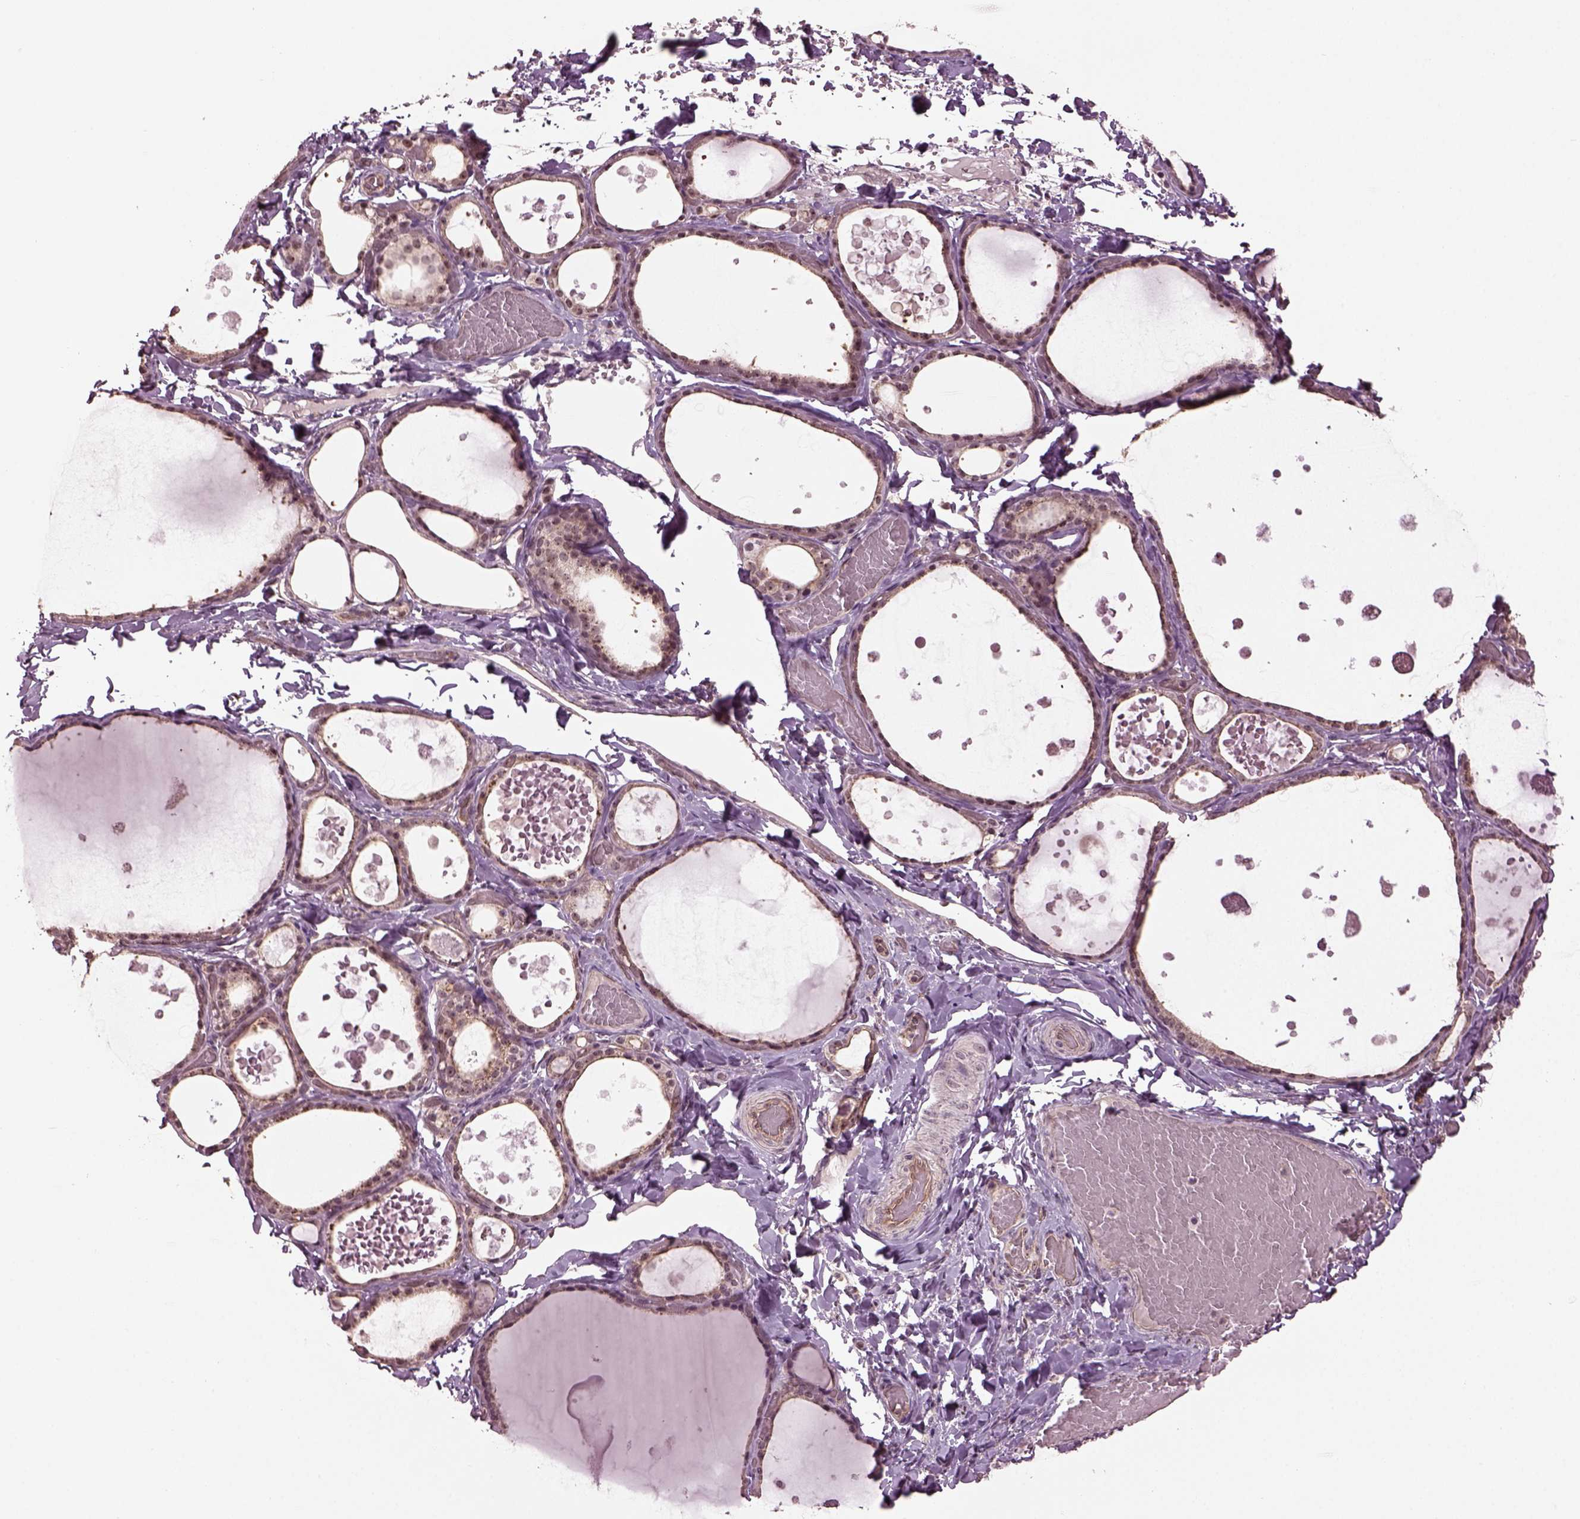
{"staining": {"intensity": "negative", "quantity": "none", "location": "none"}, "tissue": "thyroid gland", "cell_type": "Glandular cells", "image_type": "normal", "snomed": [{"axis": "morphology", "description": "Normal tissue, NOS"}, {"axis": "topography", "description": "Thyroid gland"}], "caption": "Protein analysis of normal thyroid gland demonstrates no significant positivity in glandular cells. (DAB IHC visualized using brightfield microscopy, high magnification).", "gene": "GNRH1", "patient": {"sex": "female", "age": 56}}